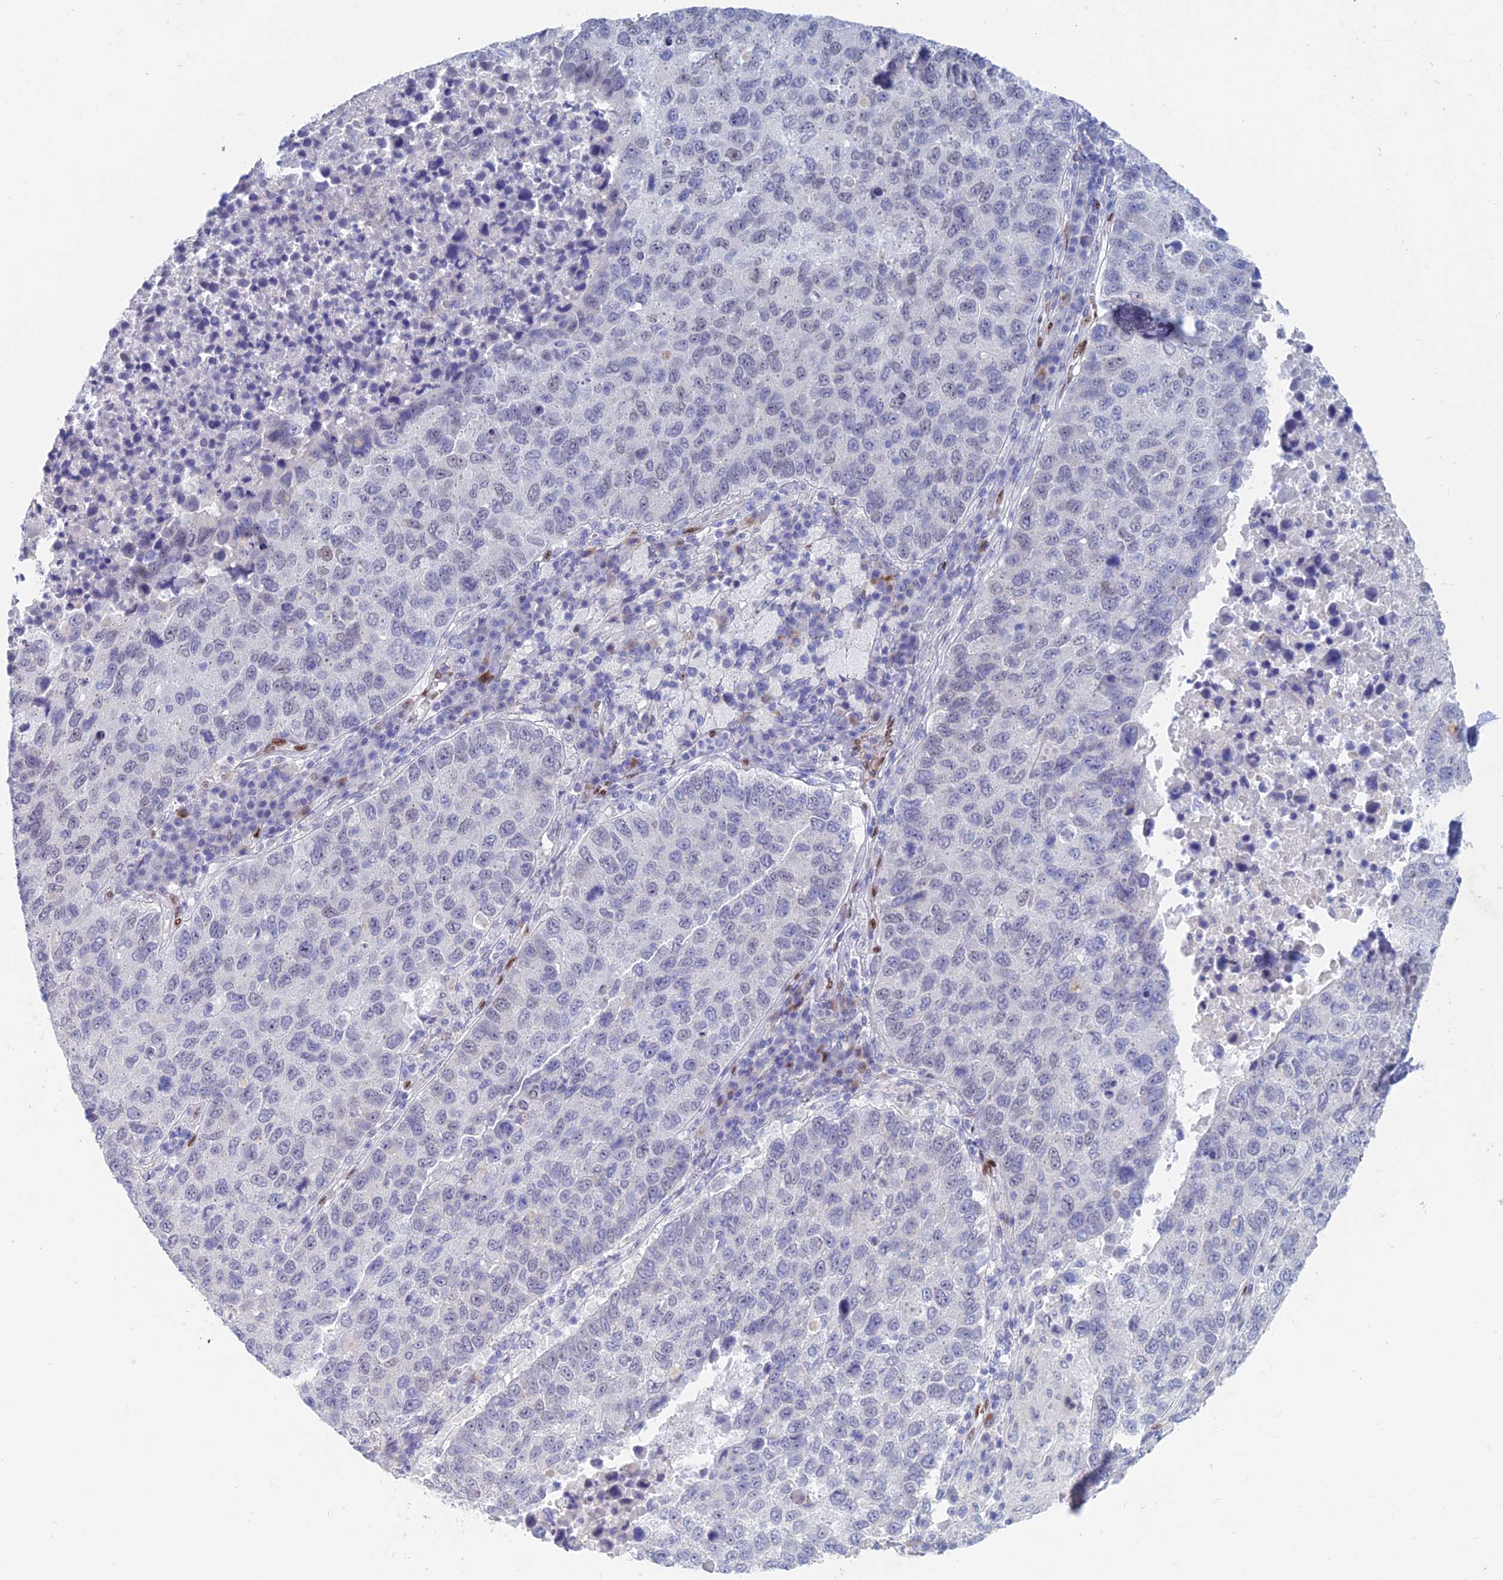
{"staining": {"intensity": "negative", "quantity": "none", "location": "none"}, "tissue": "lung cancer", "cell_type": "Tumor cells", "image_type": "cancer", "snomed": [{"axis": "morphology", "description": "Squamous cell carcinoma, NOS"}, {"axis": "topography", "description": "Lung"}], "caption": "Tumor cells show no significant expression in lung squamous cell carcinoma.", "gene": "NOL4L", "patient": {"sex": "male", "age": 73}}